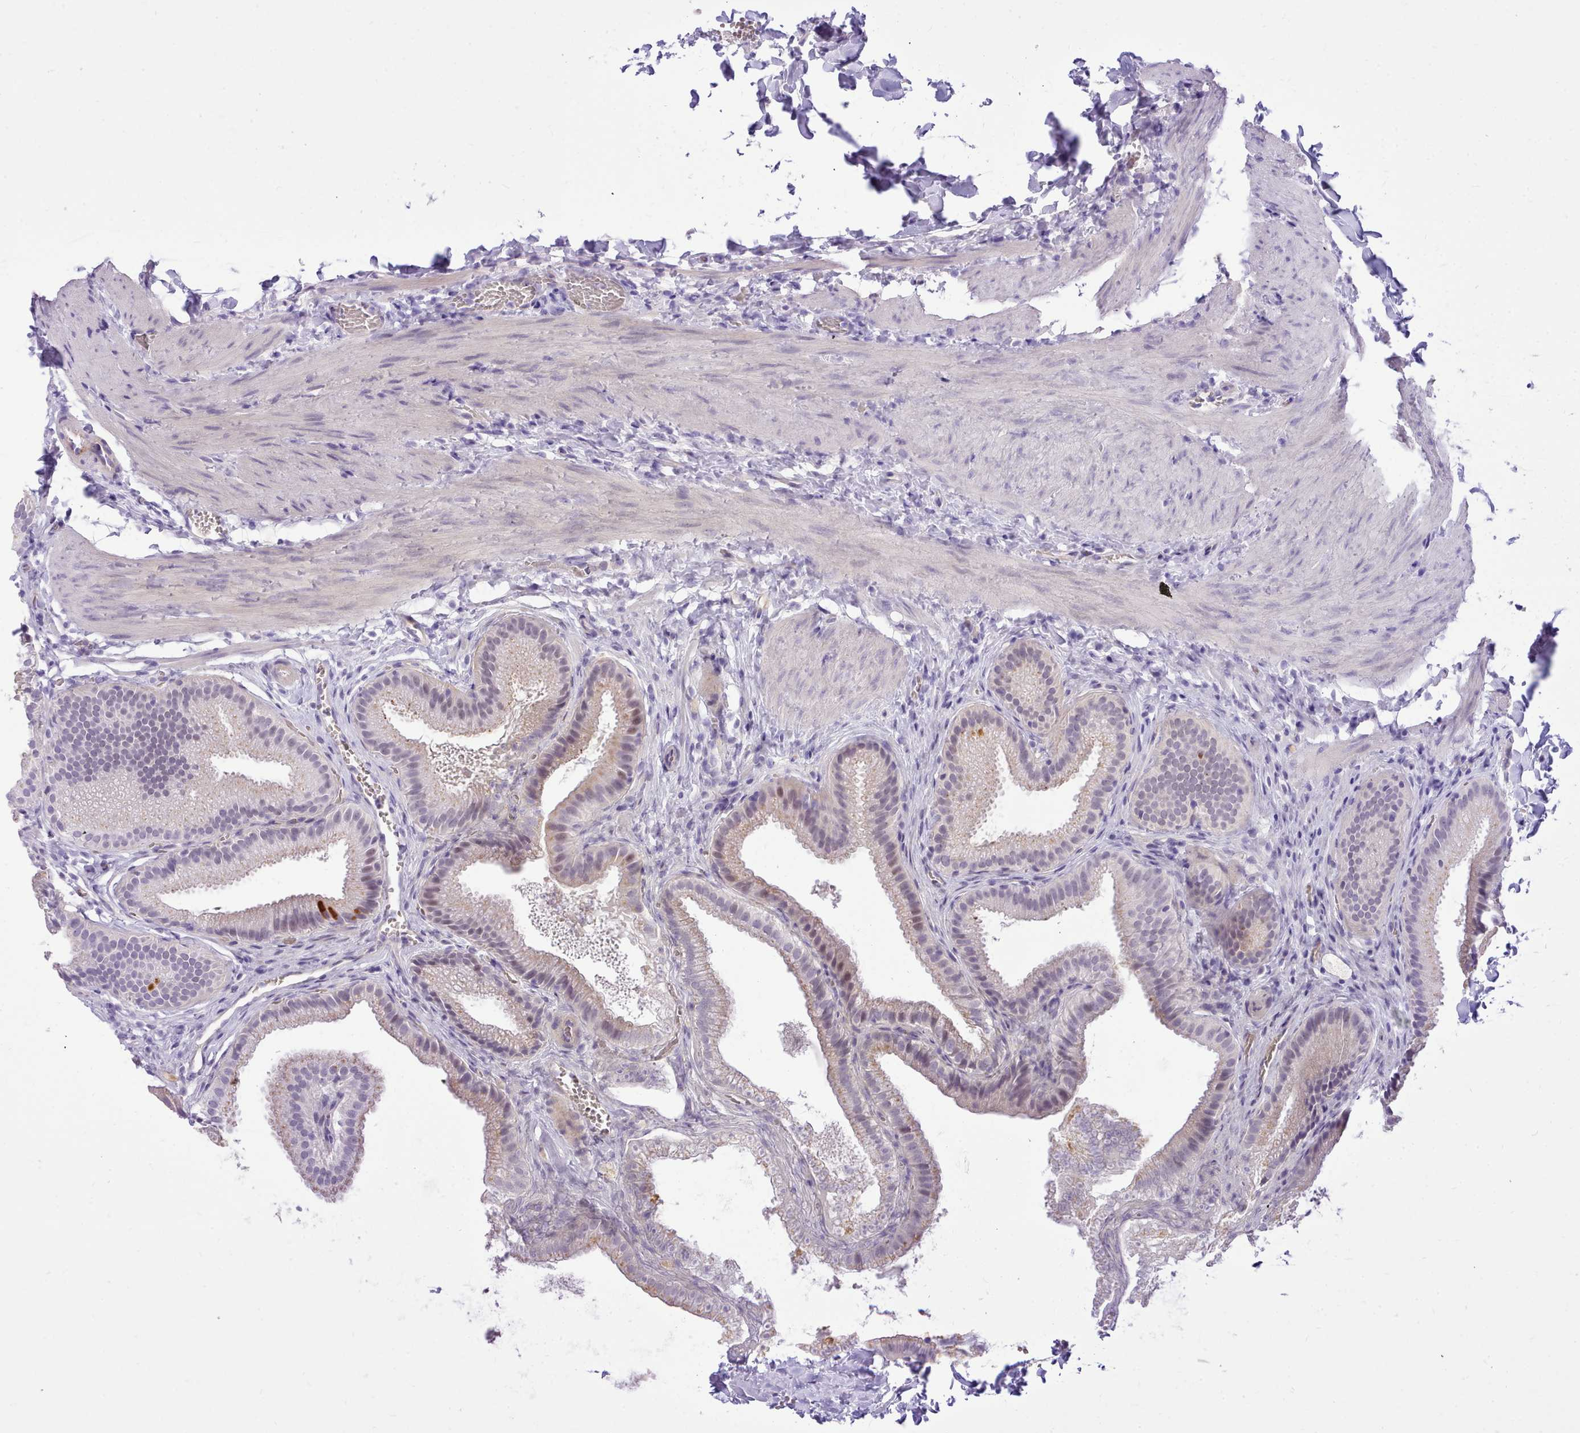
{"staining": {"intensity": "weak", "quantity": "<25%", "location": "cytoplasmic/membranous"}, "tissue": "gallbladder", "cell_type": "Glandular cells", "image_type": "normal", "snomed": [{"axis": "morphology", "description": "Normal tissue, NOS"}, {"axis": "topography", "description": "Gallbladder"}], "caption": "Immunohistochemical staining of unremarkable gallbladder exhibits no significant expression in glandular cells. Brightfield microscopy of IHC stained with DAB (brown) and hematoxylin (blue), captured at high magnification.", "gene": "LRRC37A2", "patient": {"sex": "male", "age": 38}}